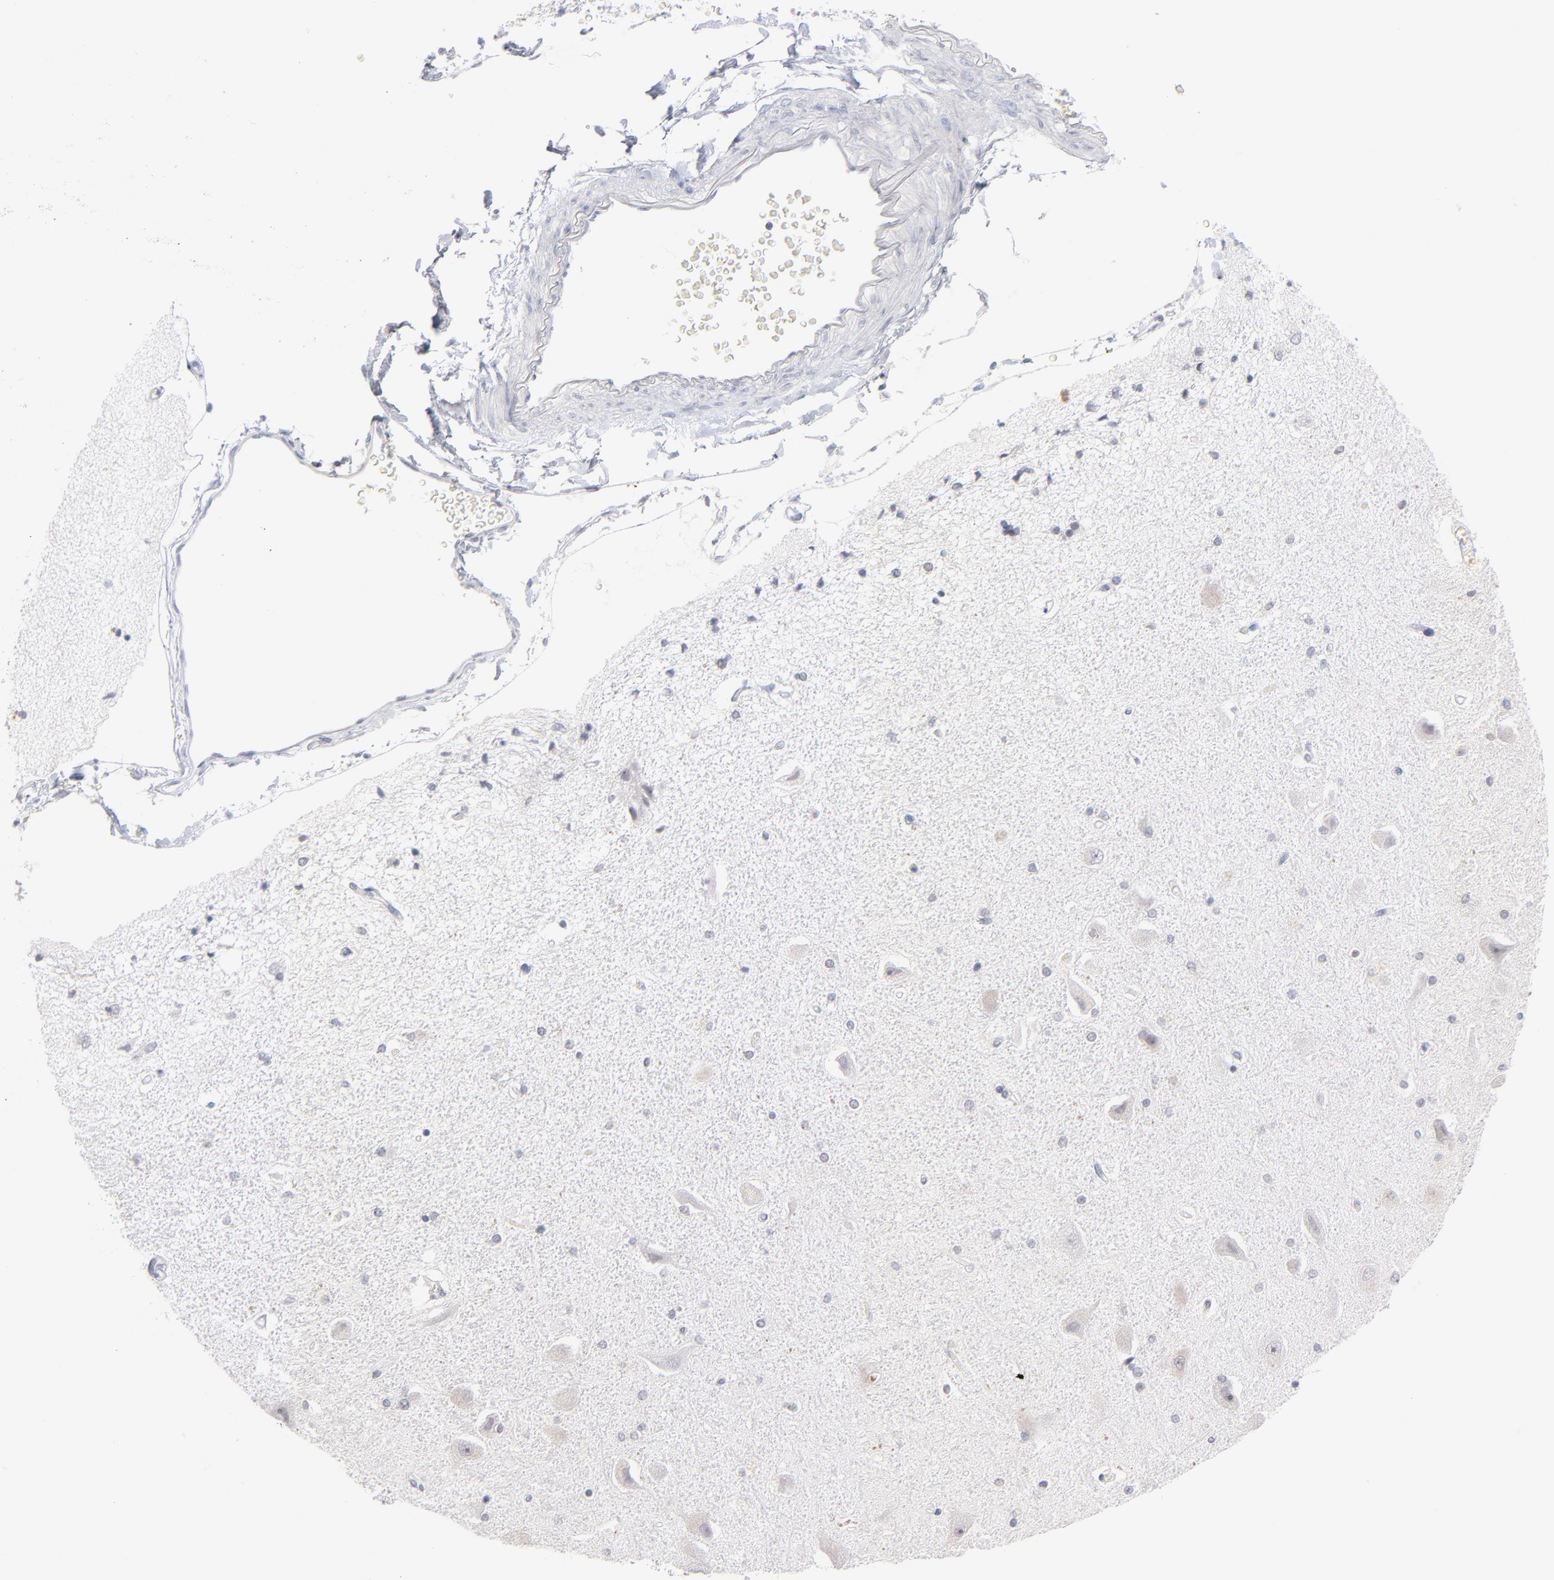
{"staining": {"intensity": "weak", "quantity": "<25%", "location": "nuclear"}, "tissue": "hippocampus", "cell_type": "Glial cells", "image_type": "normal", "snomed": [{"axis": "morphology", "description": "Normal tissue, NOS"}, {"axis": "topography", "description": "Hippocampus"}], "caption": "Immunohistochemistry (IHC) photomicrograph of benign hippocampus stained for a protein (brown), which displays no staining in glial cells. (Stains: DAB immunohistochemistry (IHC) with hematoxylin counter stain, Microscopy: brightfield microscopy at high magnification).", "gene": "PARP1", "patient": {"sex": "female", "age": 54}}